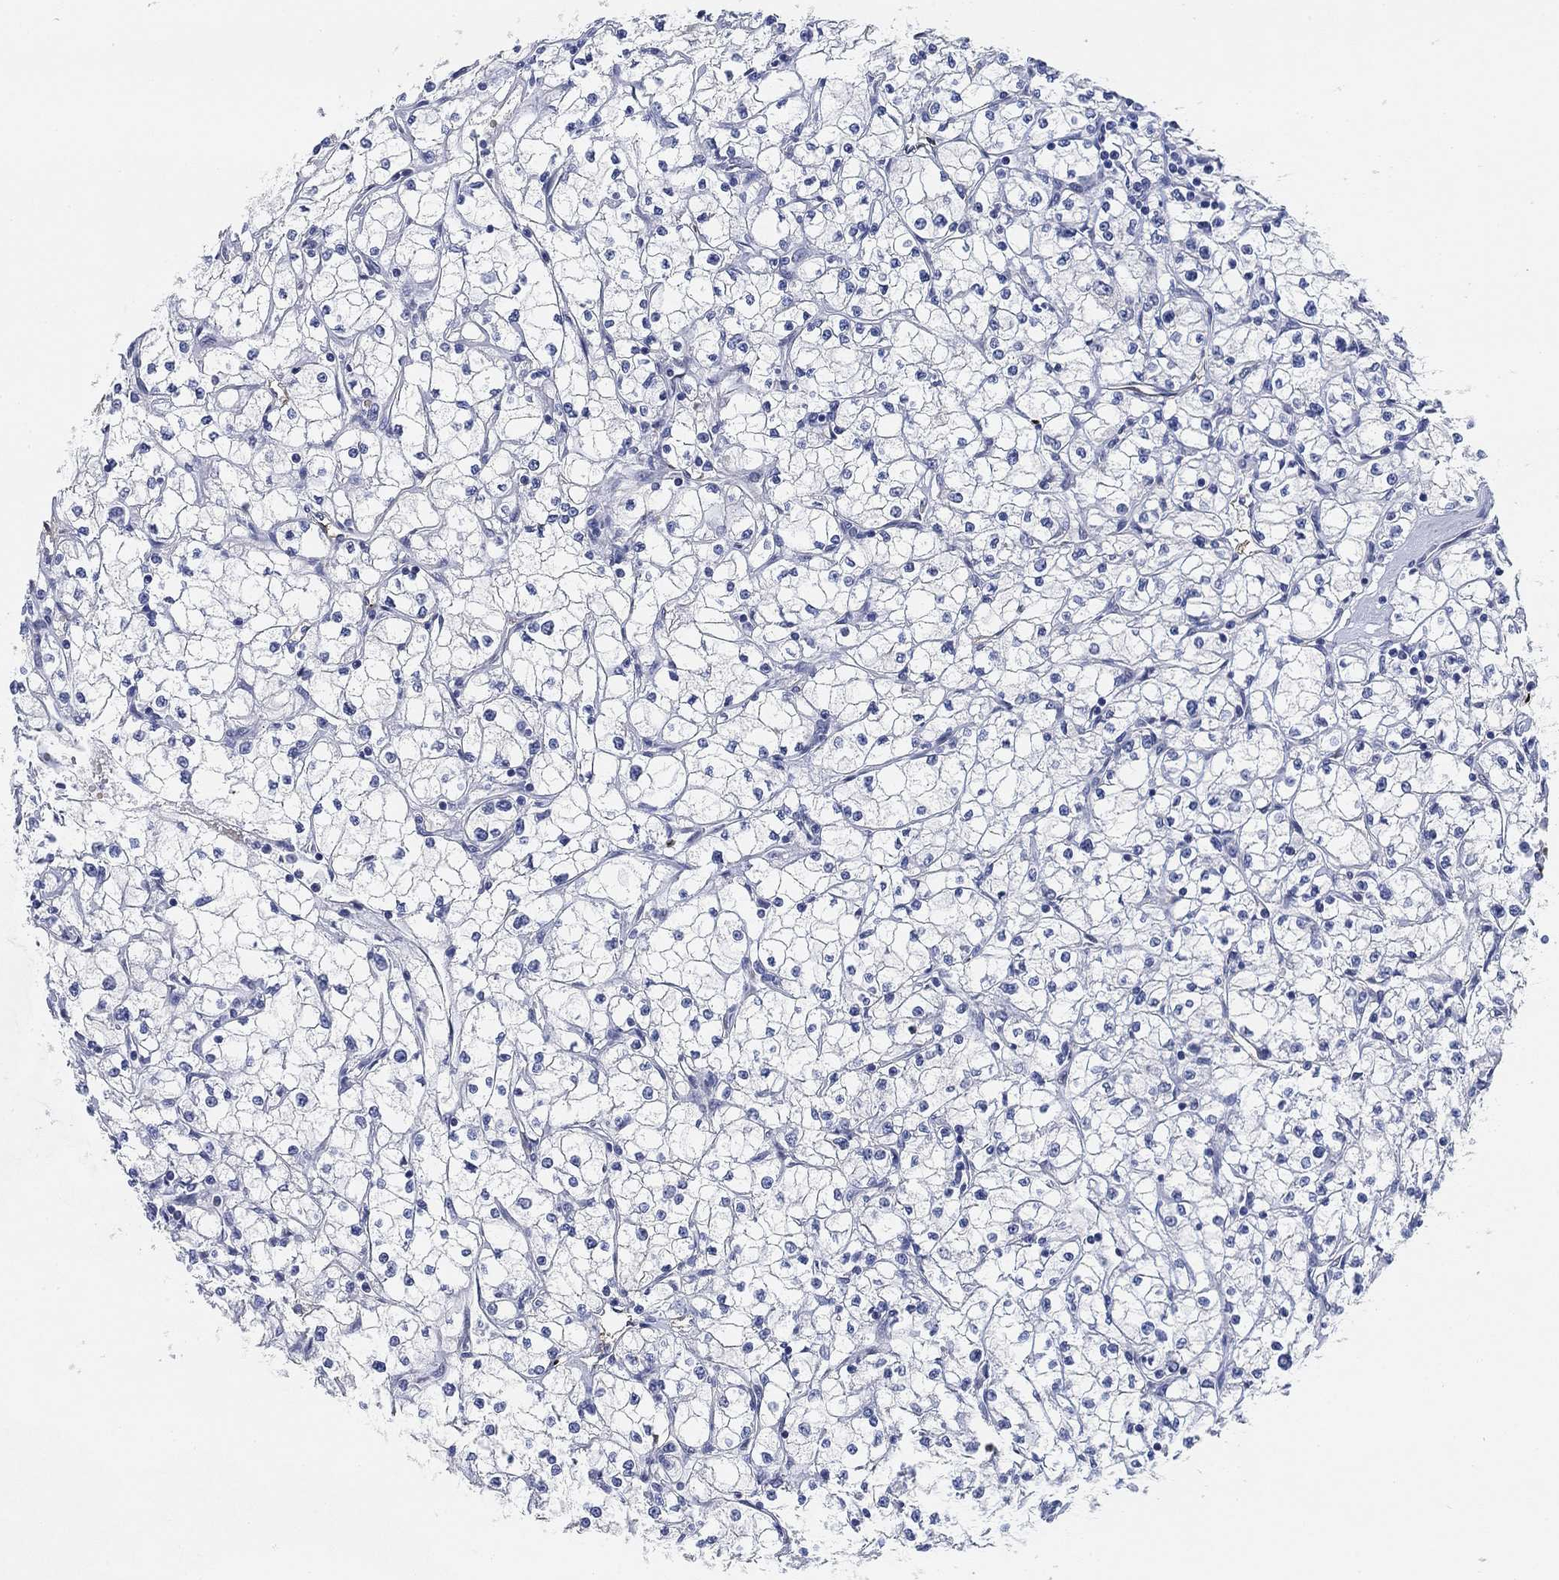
{"staining": {"intensity": "negative", "quantity": "none", "location": "none"}, "tissue": "renal cancer", "cell_type": "Tumor cells", "image_type": "cancer", "snomed": [{"axis": "morphology", "description": "Adenocarcinoma, NOS"}, {"axis": "topography", "description": "Kidney"}], "caption": "The photomicrograph displays no staining of tumor cells in renal adenocarcinoma. The staining was performed using DAB (3,3'-diaminobenzidine) to visualize the protein expression in brown, while the nuclei were stained in blue with hematoxylin (Magnification: 20x).", "gene": "PAX6", "patient": {"sex": "male", "age": 67}}